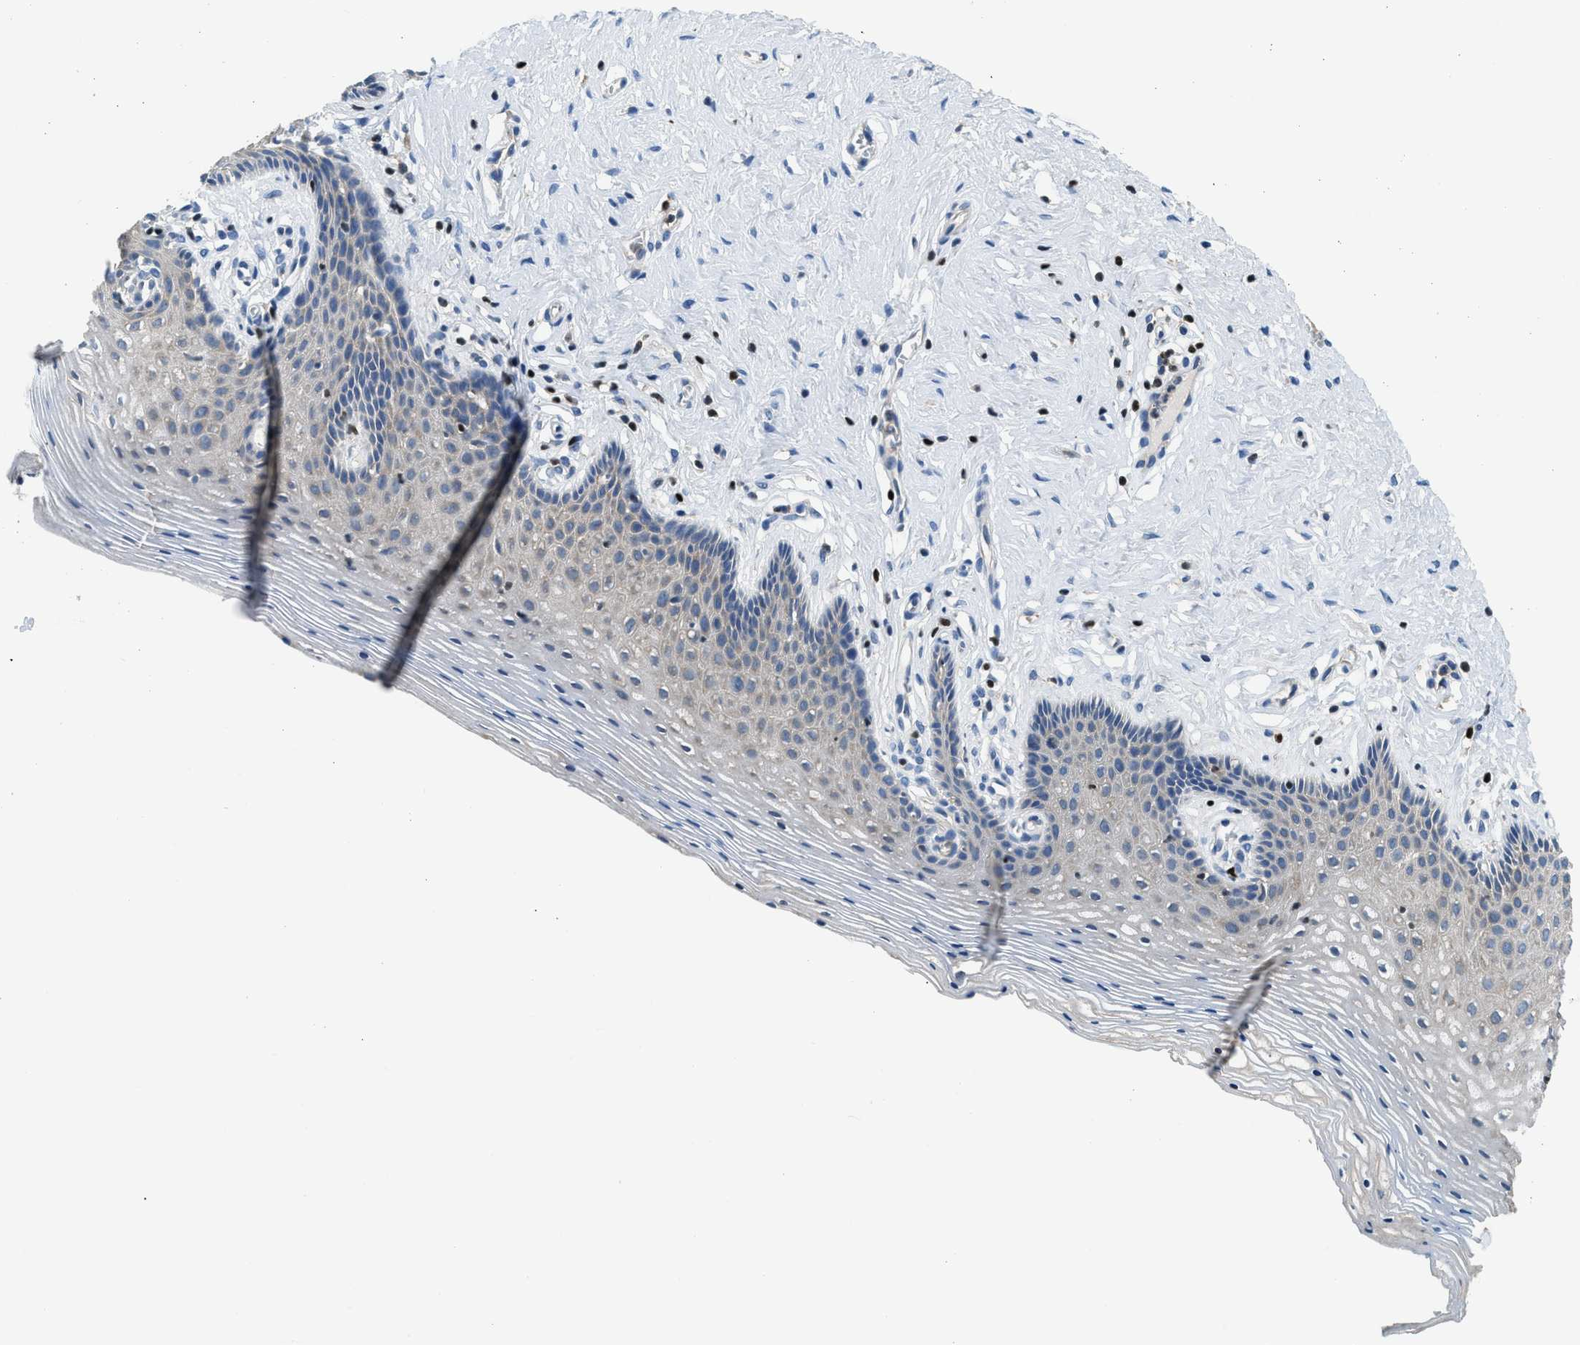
{"staining": {"intensity": "weak", "quantity": "<25%", "location": "cytoplasmic/membranous"}, "tissue": "vagina", "cell_type": "Squamous epithelial cells", "image_type": "normal", "snomed": [{"axis": "morphology", "description": "Normal tissue, NOS"}, {"axis": "topography", "description": "Vagina"}], "caption": "An IHC photomicrograph of unremarkable vagina is shown. There is no staining in squamous epithelial cells of vagina.", "gene": "TOX", "patient": {"sex": "female", "age": 32}}